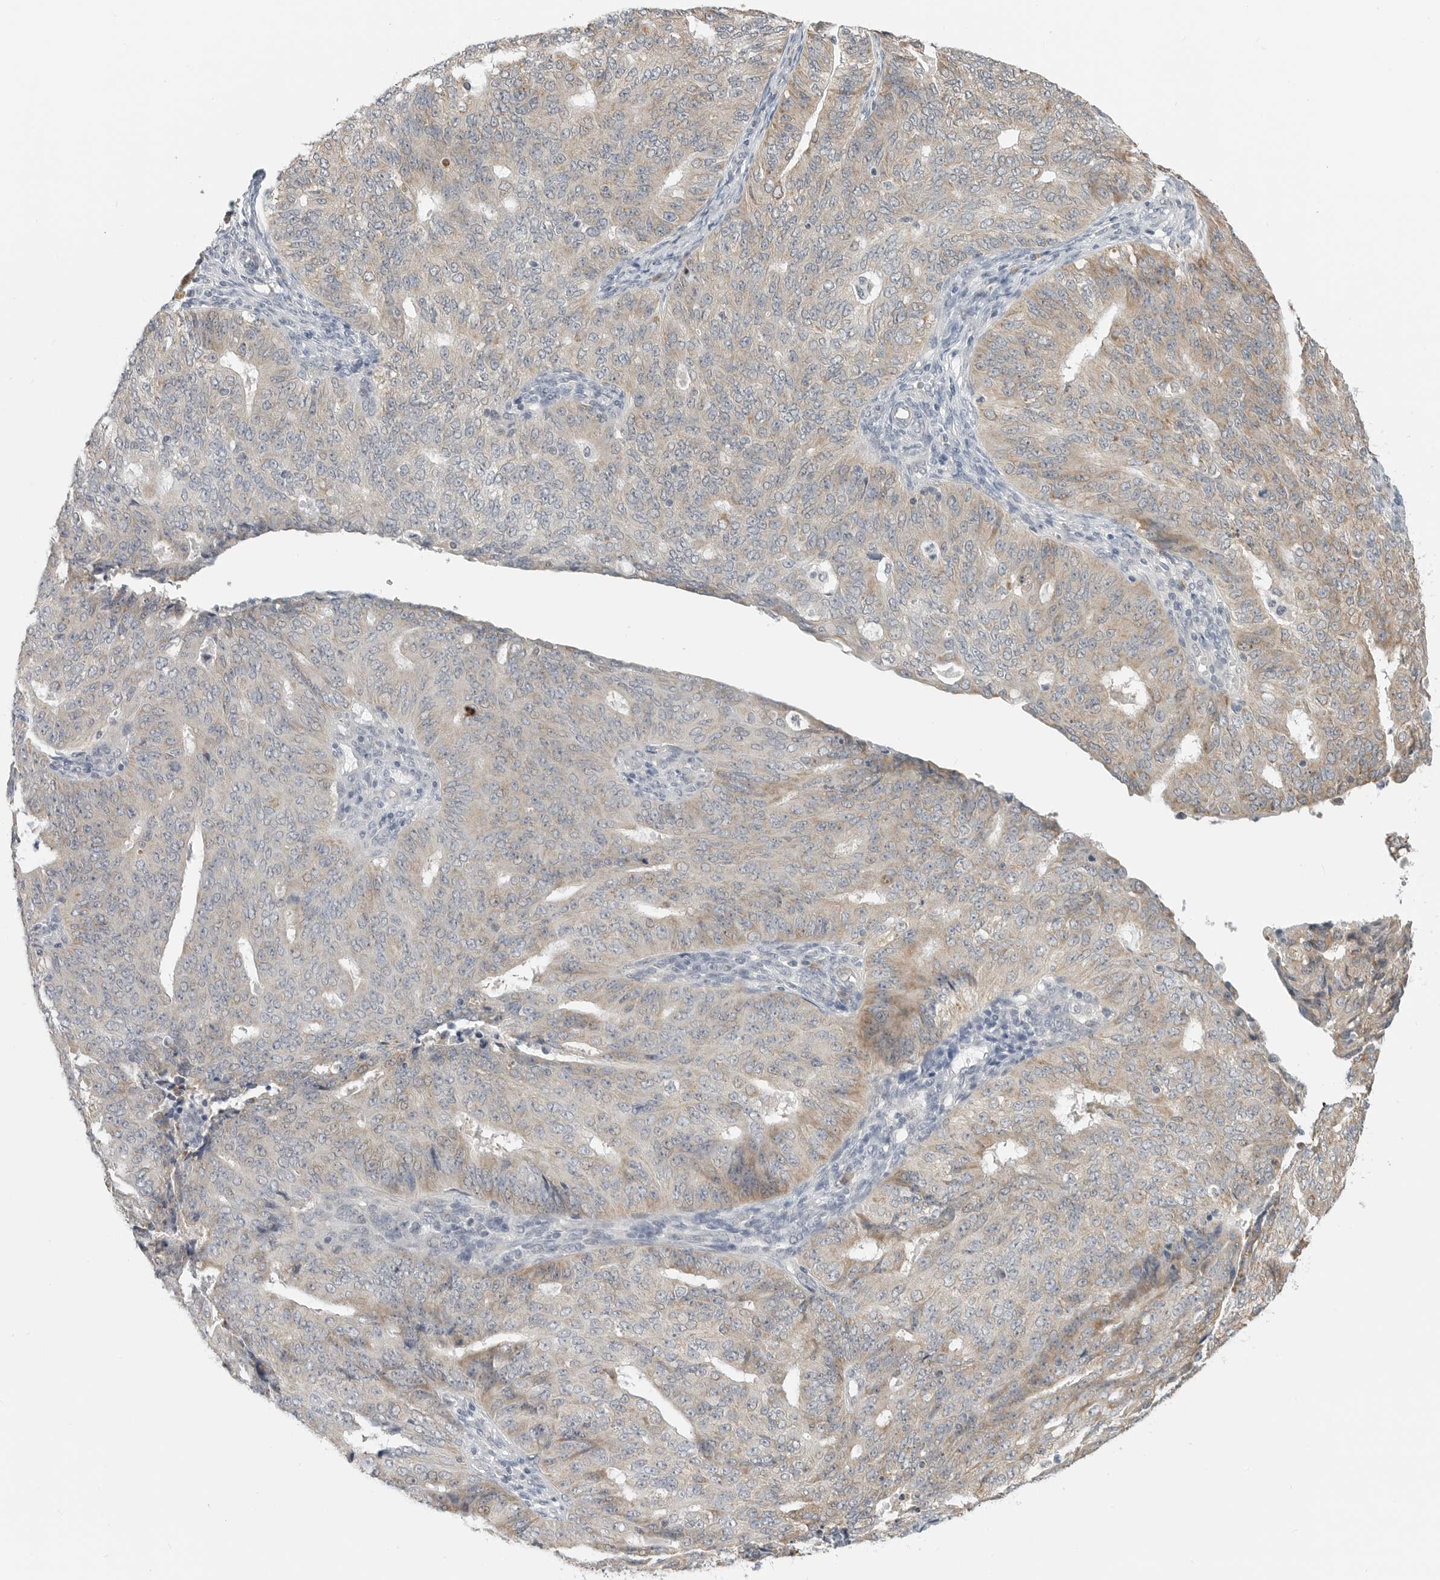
{"staining": {"intensity": "weak", "quantity": "25%-75%", "location": "cytoplasmic/membranous"}, "tissue": "endometrial cancer", "cell_type": "Tumor cells", "image_type": "cancer", "snomed": [{"axis": "morphology", "description": "Adenocarcinoma, NOS"}, {"axis": "topography", "description": "Endometrium"}], "caption": "Endometrial cancer stained with immunohistochemistry shows weak cytoplasmic/membranous positivity in approximately 25%-75% of tumor cells.", "gene": "IL12RB2", "patient": {"sex": "female", "age": 32}}